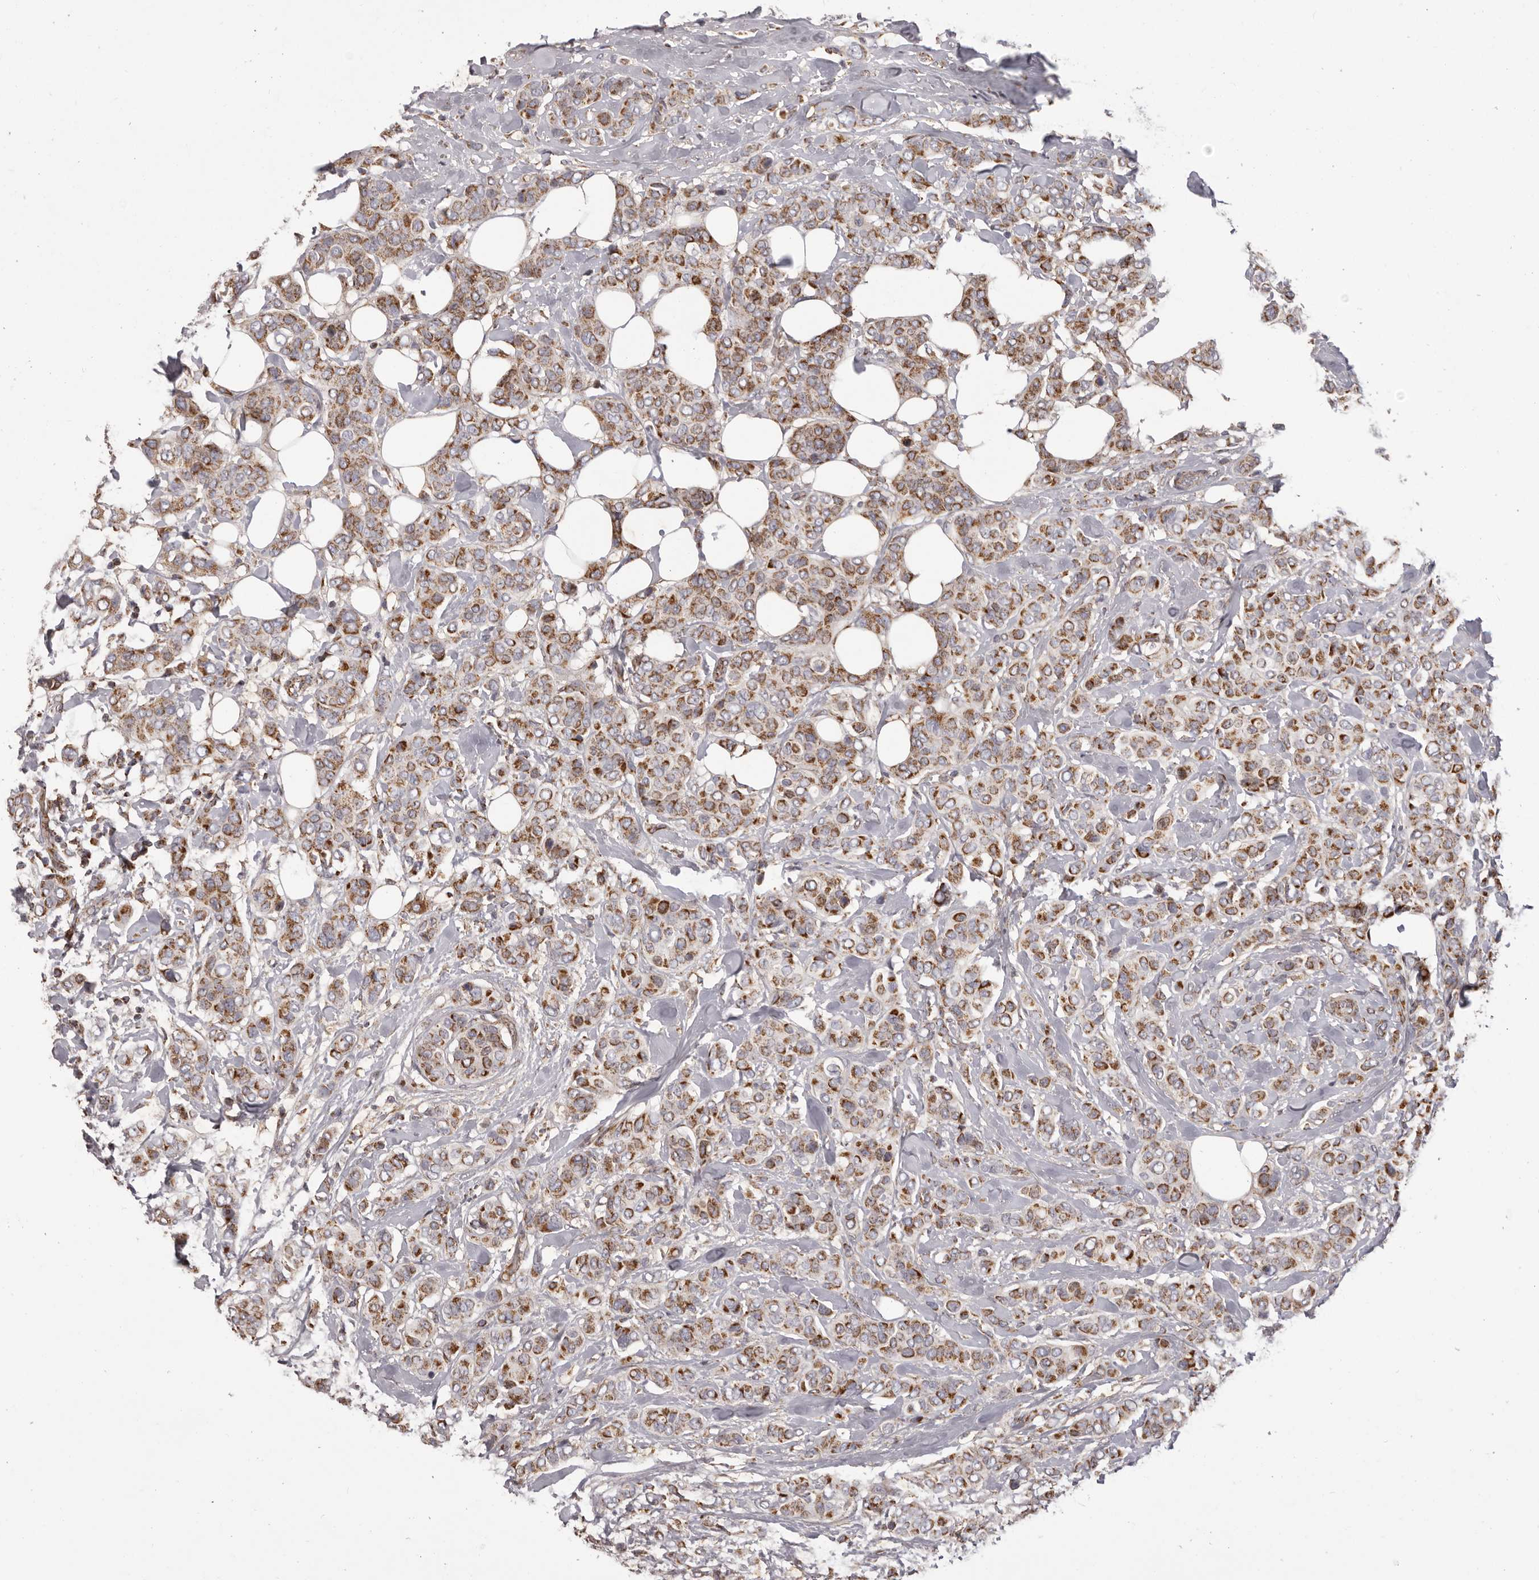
{"staining": {"intensity": "strong", "quantity": ">75%", "location": "cytoplasmic/membranous"}, "tissue": "breast cancer", "cell_type": "Tumor cells", "image_type": "cancer", "snomed": [{"axis": "morphology", "description": "Lobular carcinoma"}, {"axis": "topography", "description": "Breast"}], "caption": "Immunohistochemical staining of human breast lobular carcinoma reveals high levels of strong cytoplasmic/membranous expression in about >75% of tumor cells.", "gene": "CHRM2", "patient": {"sex": "female", "age": 51}}